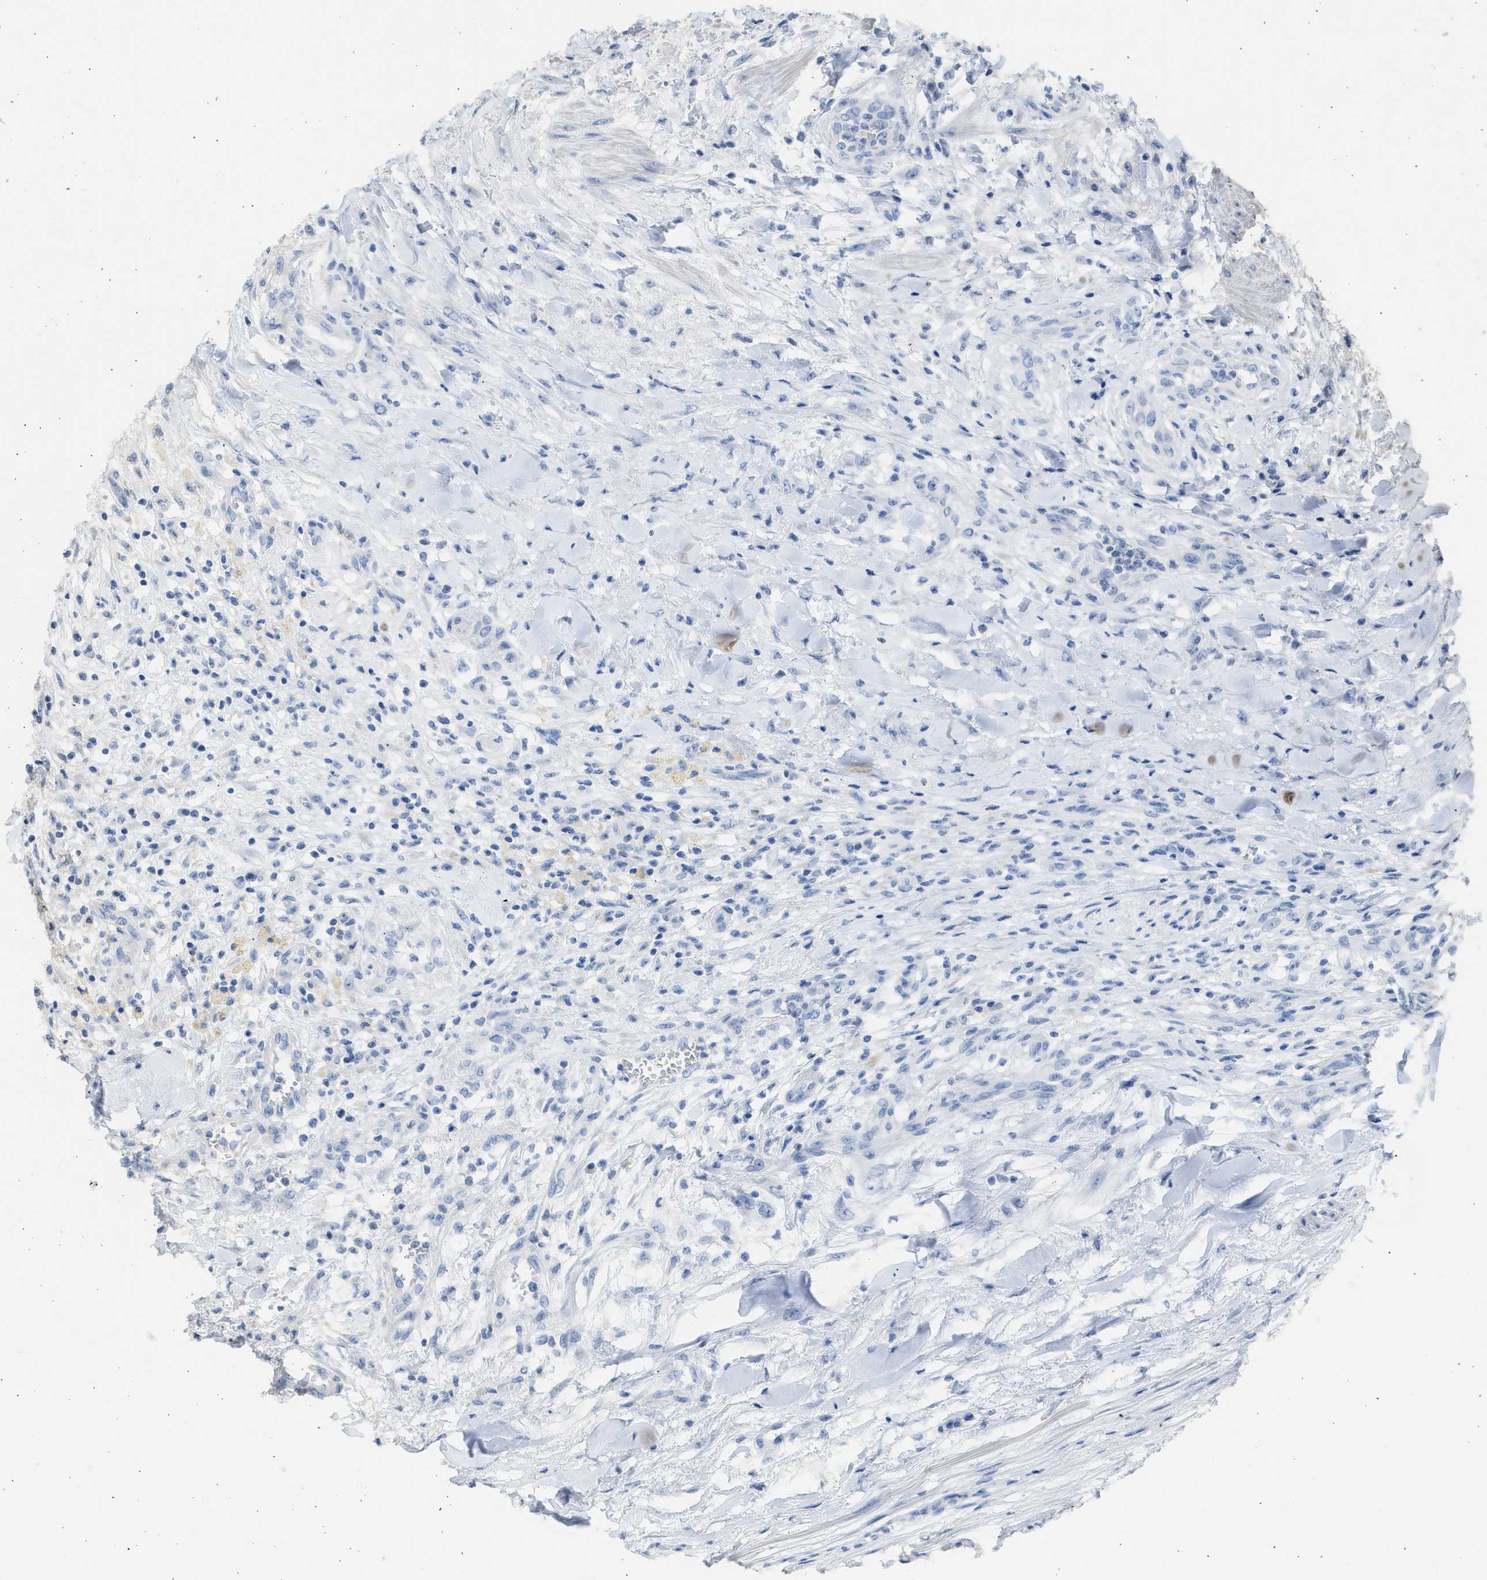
{"staining": {"intensity": "negative", "quantity": "none", "location": "none"}, "tissue": "testis cancer", "cell_type": "Tumor cells", "image_type": "cancer", "snomed": [{"axis": "morphology", "description": "Seminoma, NOS"}, {"axis": "topography", "description": "Testis"}], "caption": "Tumor cells show no significant protein staining in testis seminoma.", "gene": "SULT2A1", "patient": {"sex": "male", "age": 59}}